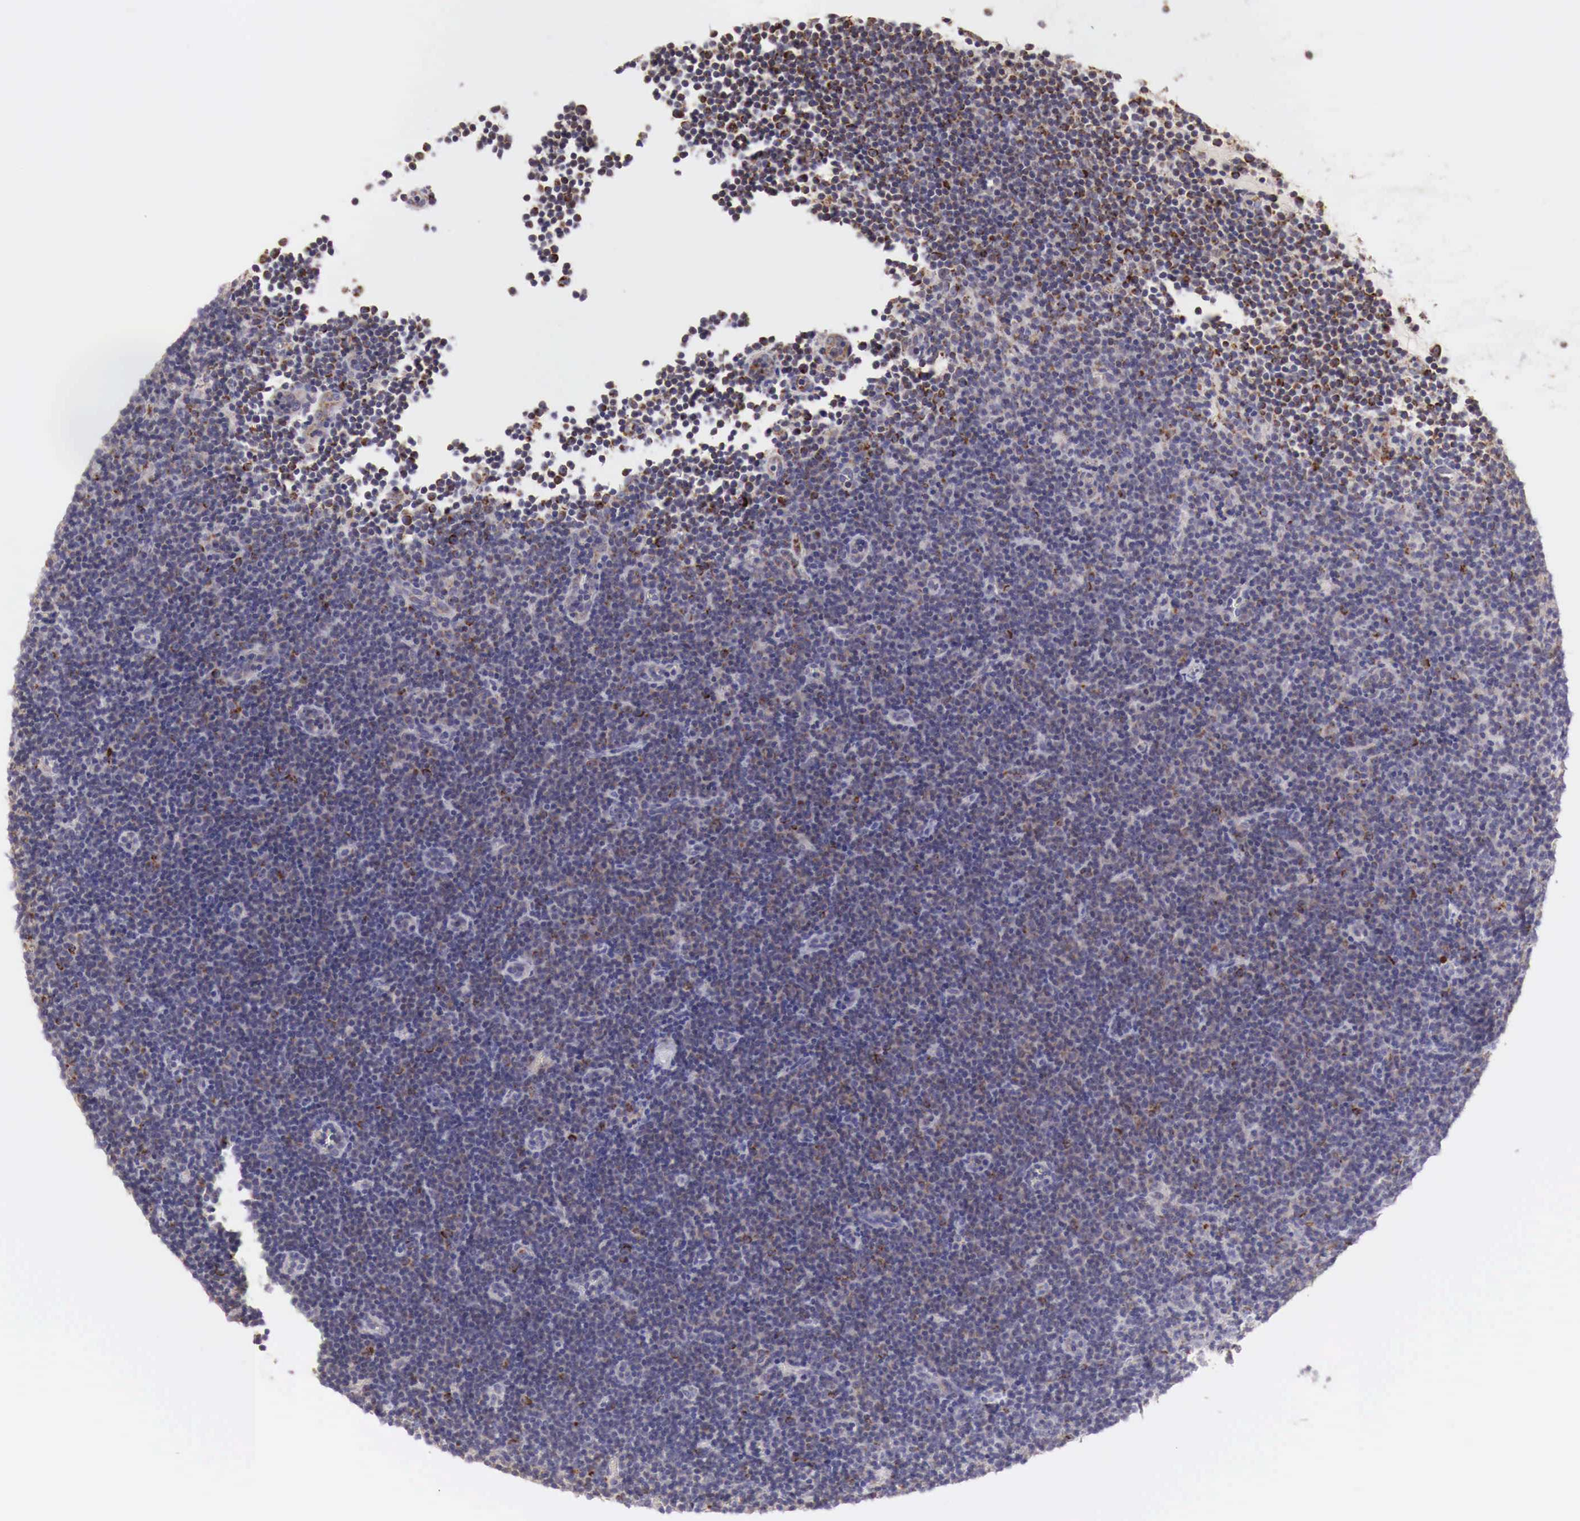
{"staining": {"intensity": "weak", "quantity": "<25%", "location": "cytoplasmic/membranous"}, "tissue": "lymphoma", "cell_type": "Tumor cells", "image_type": "cancer", "snomed": [{"axis": "morphology", "description": "Malignant lymphoma, non-Hodgkin's type, Low grade"}, {"axis": "topography", "description": "Lymph node"}], "caption": "A high-resolution histopathology image shows immunohistochemistry (IHC) staining of malignant lymphoma, non-Hodgkin's type (low-grade), which shows no significant staining in tumor cells. (DAB (3,3'-diaminobenzidine) immunohistochemistry, high magnification).", "gene": "XPNPEP3", "patient": {"sex": "male", "age": 57}}